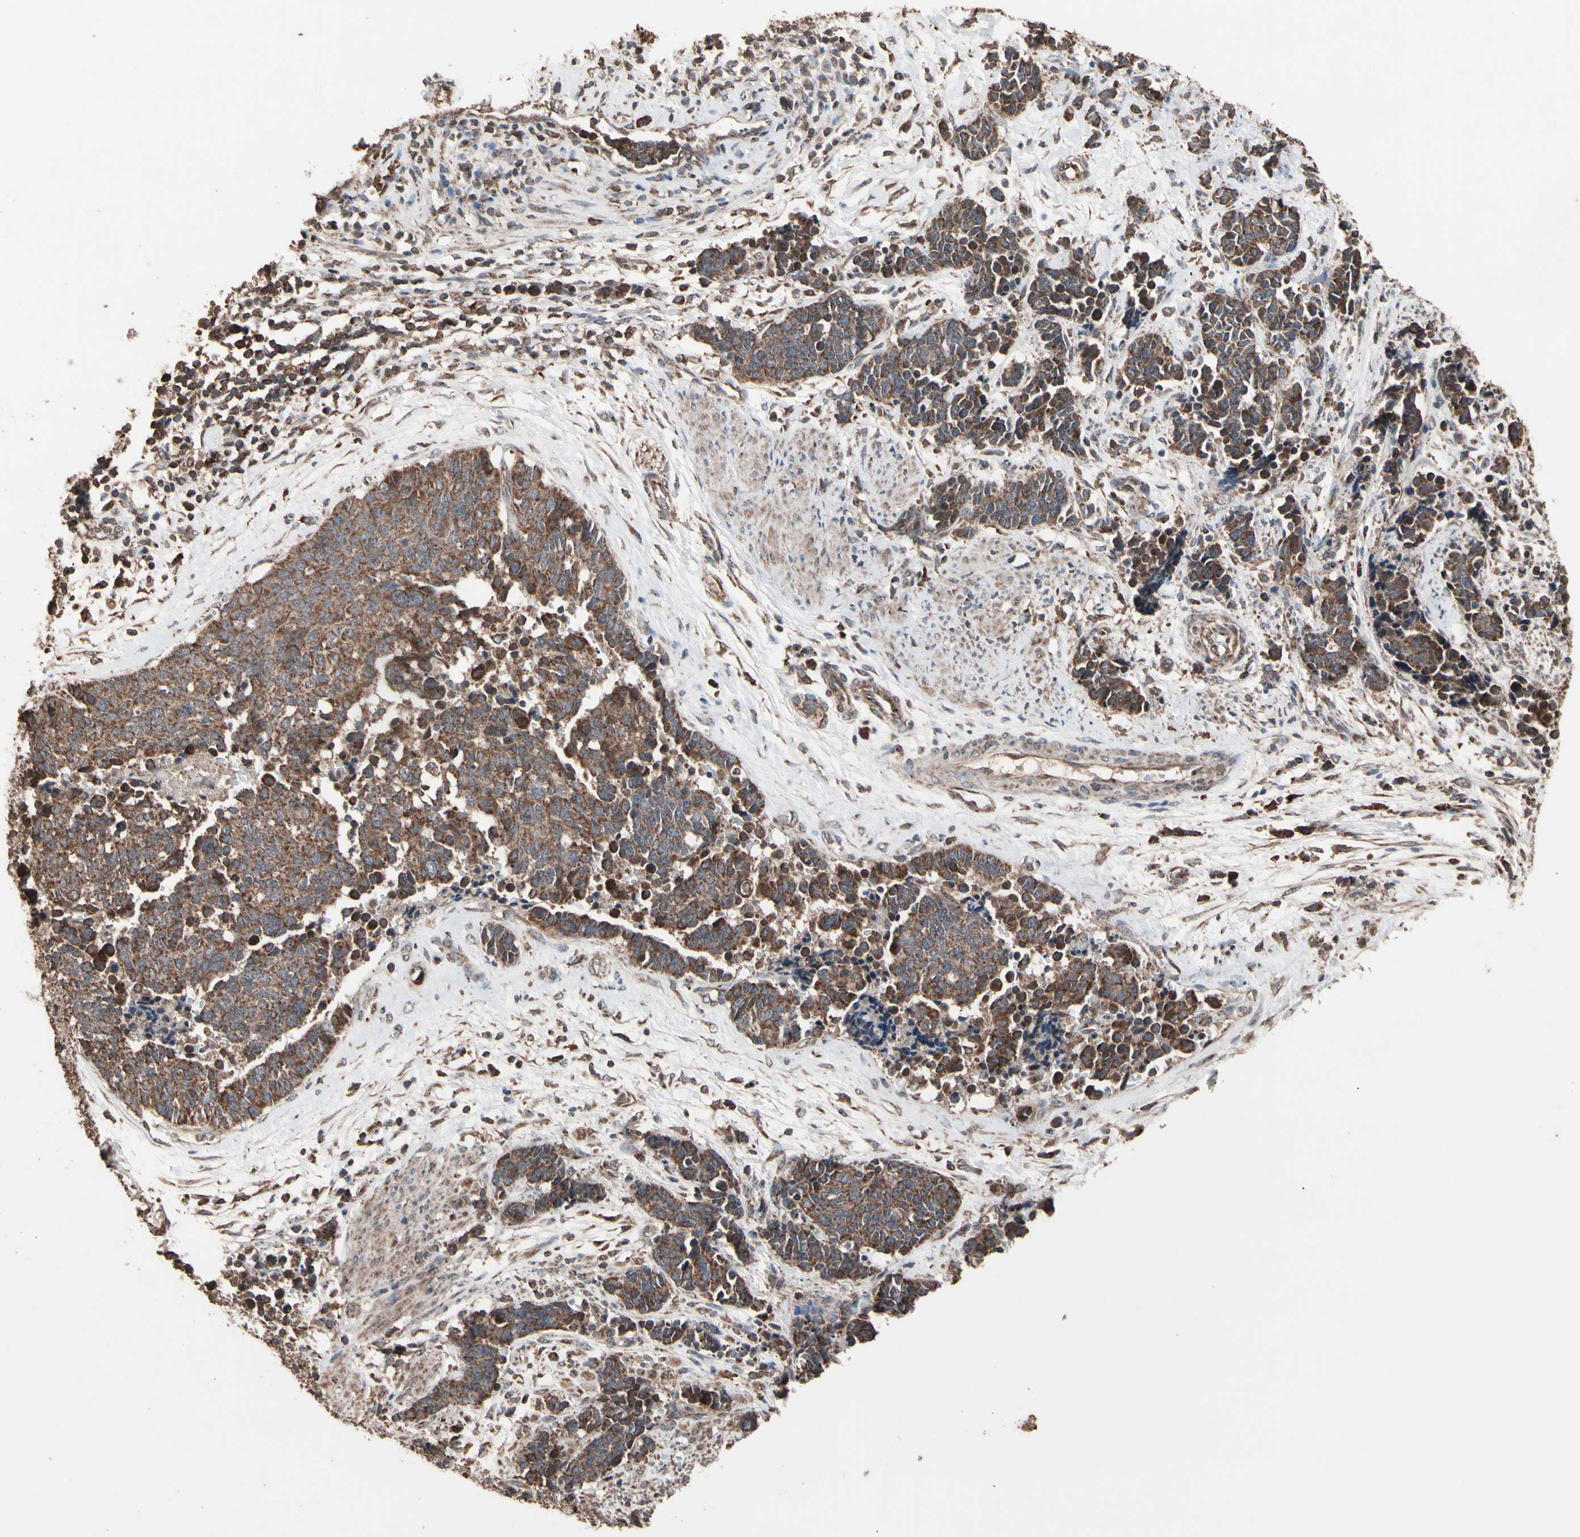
{"staining": {"intensity": "strong", "quantity": ">75%", "location": "cytoplasmic/membranous"}, "tissue": "cervical cancer", "cell_type": "Tumor cells", "image_type": "cancer", "snomed": [{"axis": "morphology", "description": "Squamous cell carcinoma, NOS"}, {"axis": "topography", "description": "Cervix"}], "caption": "Protein expression analysis of human cervical cancer reveals strong cytoplasmic/membranous staining in approximately >75% of tumor cells.", "gene": "MRPL2", "patient": {"sex": "female", "age": 35}}